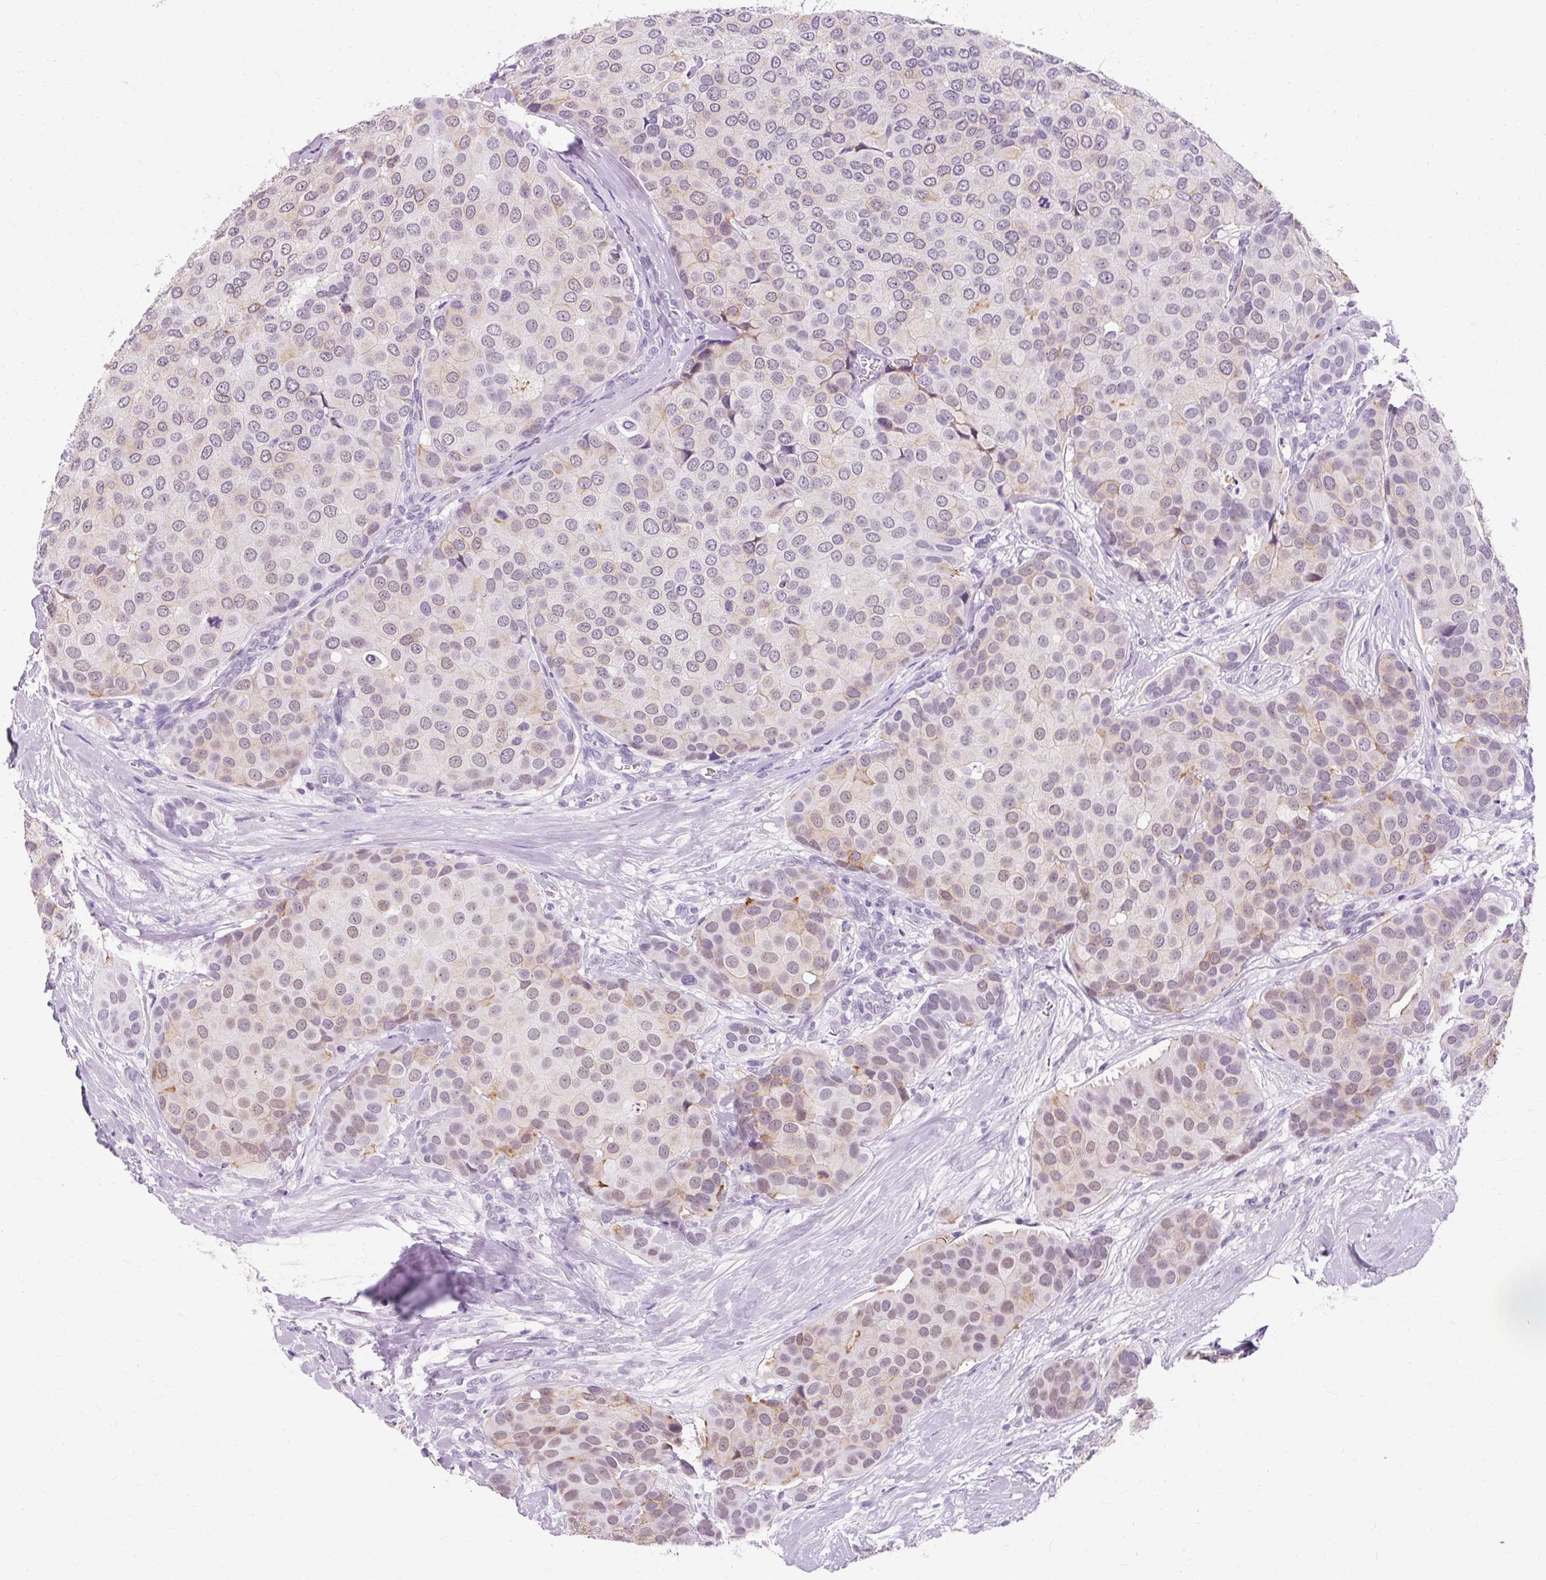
{"staining": {"intensity": "weak", "quantity": "25%-75%", "location": "cytoplasmic/membranous,nuclear"}, "tissue": "breast cancer", "cell_type": "Tumor cells", "image_type": "cancer", "snomed": [{"axis": "morphology", "description": "Duct carcinoma"}, {"axis": "topography", "description": "Breast"}], "caption": "Protein expression analysis of human invasive ductal carcinoma (breast) reveals weak cytoplasmic/membranous and nuclear expression in about 25%-75% of tumor cells.", "gene": "RYBP", "patient": {"sex": "female", "age": 70}}